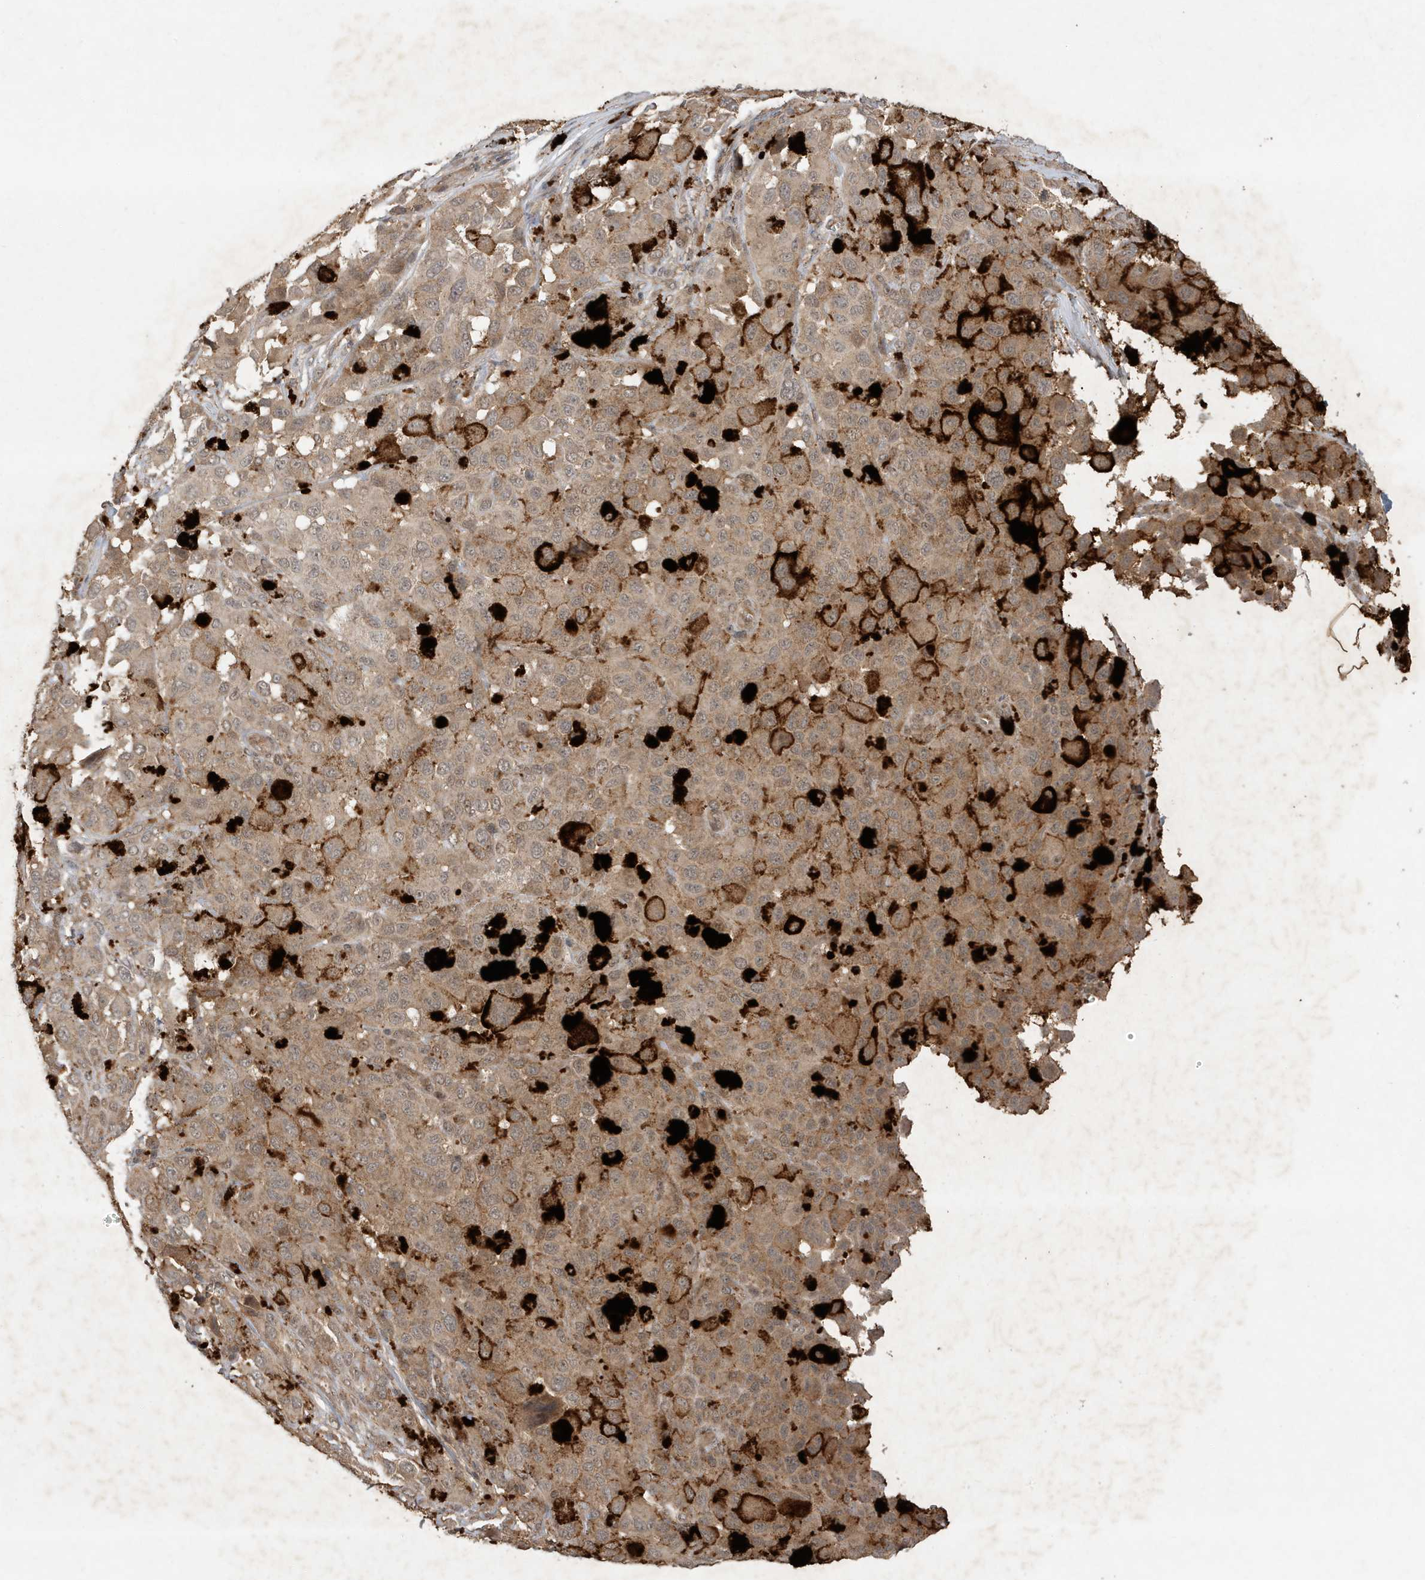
{"staining": {"intensity": "weak", "quantity": ">75%", "location": "cytoplasmic/membranous"}, "tissue": "melanoma", "cell_type": "Tumor cells", "image_type": "cancer", "snomed": [{"axis": "morphology", "description": "Malignant melanoma, NOS"}, {"axis": "topography", "description": "Skin"}], "caption": "Protein expression by IHC exhibits weak cytoplasmic/membranous staining in approximately >75% of tumor cells in malignant melanoma.", "gene": "ABCB9", "patient": {"sex": "male", "age": 96}}